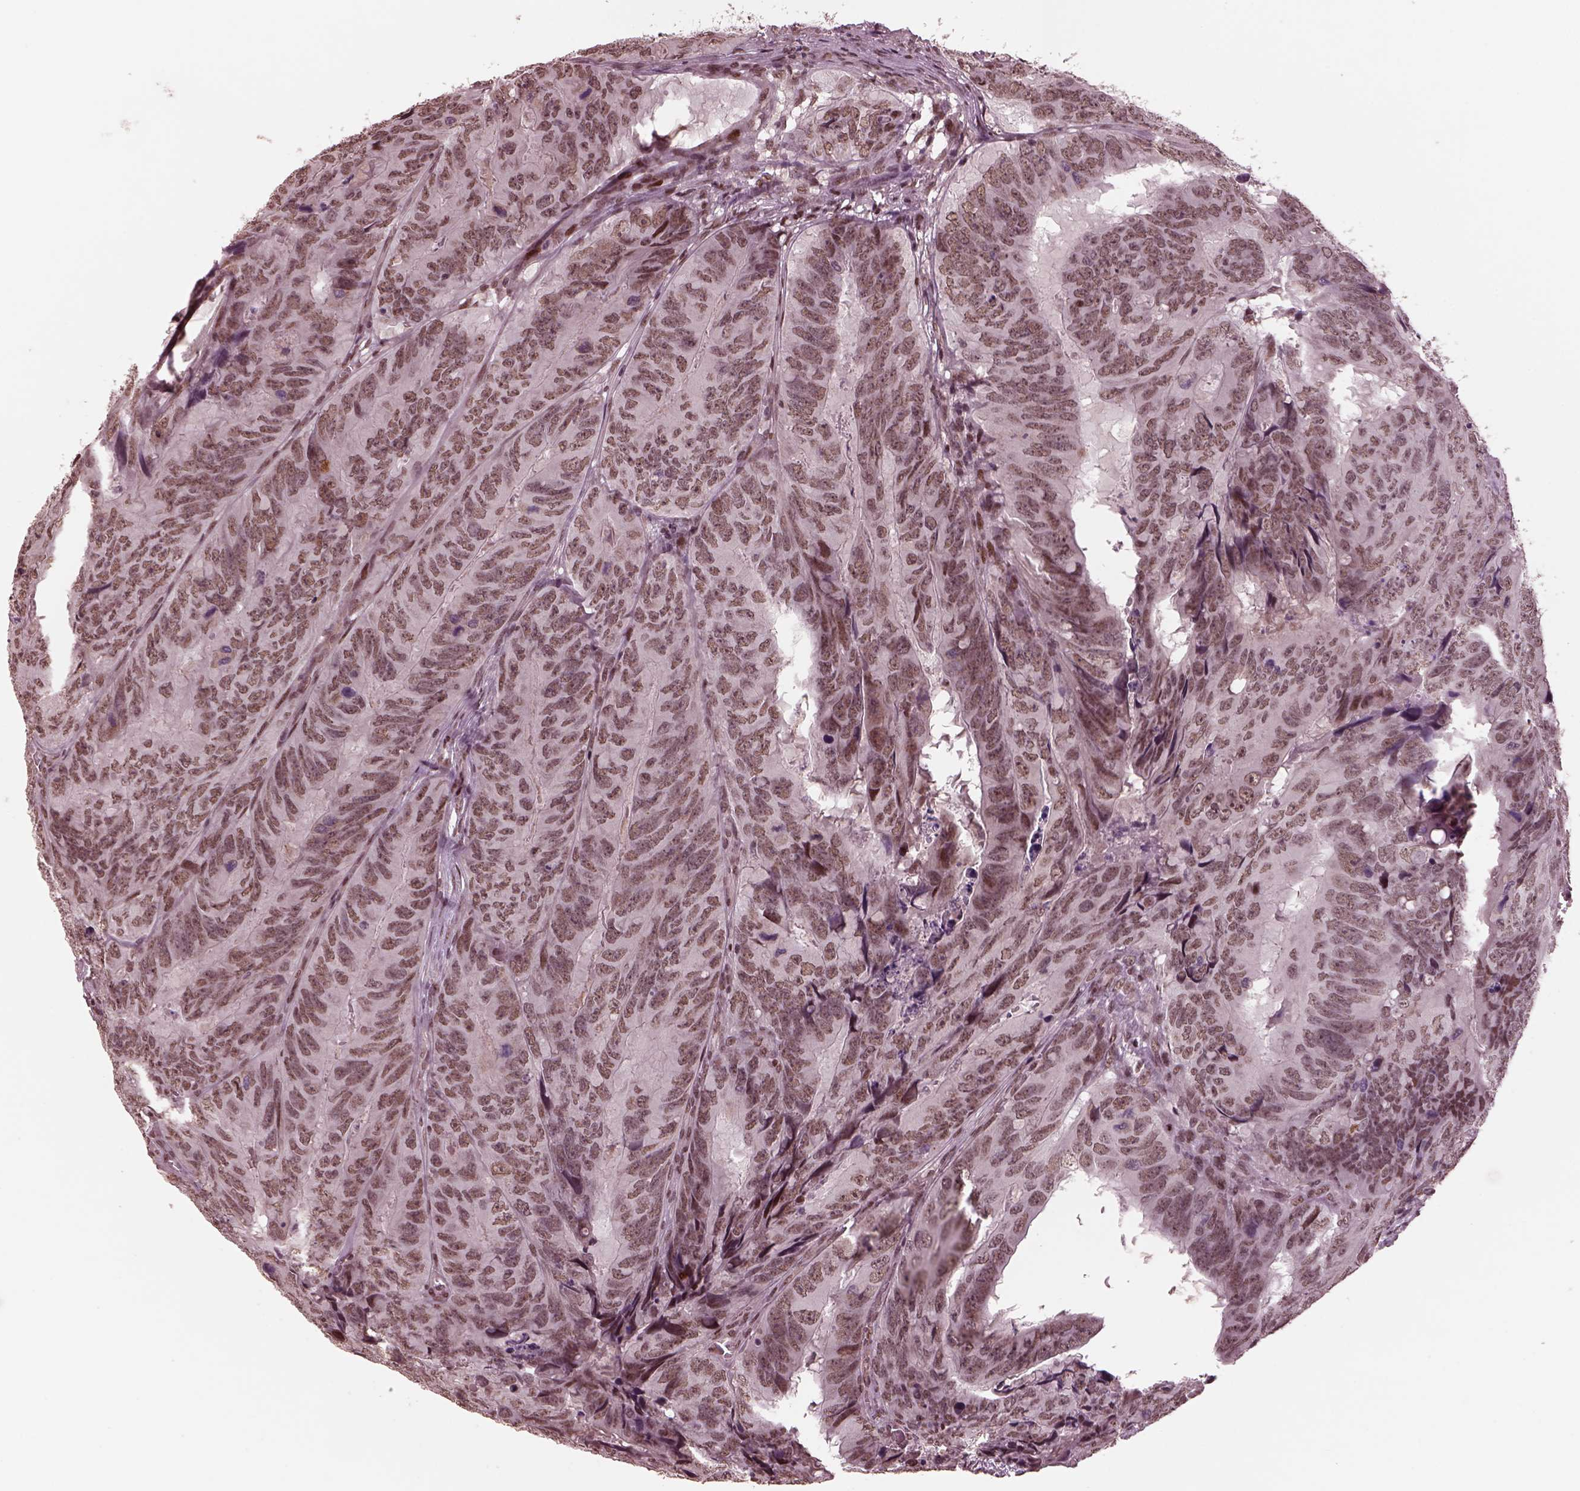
{"staining": {"intensity": "moderate", "quantity": ">75%", "location": "nuclear"}, "tissue": "colorectal cancer", "cell_type": "Tumor cells", "image_type": "cancer", "snomed": [{"axis": "morphology", "description": "Adenocarcinoma, NOS"}, {"axis": "topography", "description": "Colon"}], "caption": "Immunohistochemistry (DAB) staining of human colorectal adenocarcinoma exhibits moderate nuclear protein staining in about >75% of tumor cells.", "gene": "NAP1L5", "patient": {"sex": "male", "age": 79}}